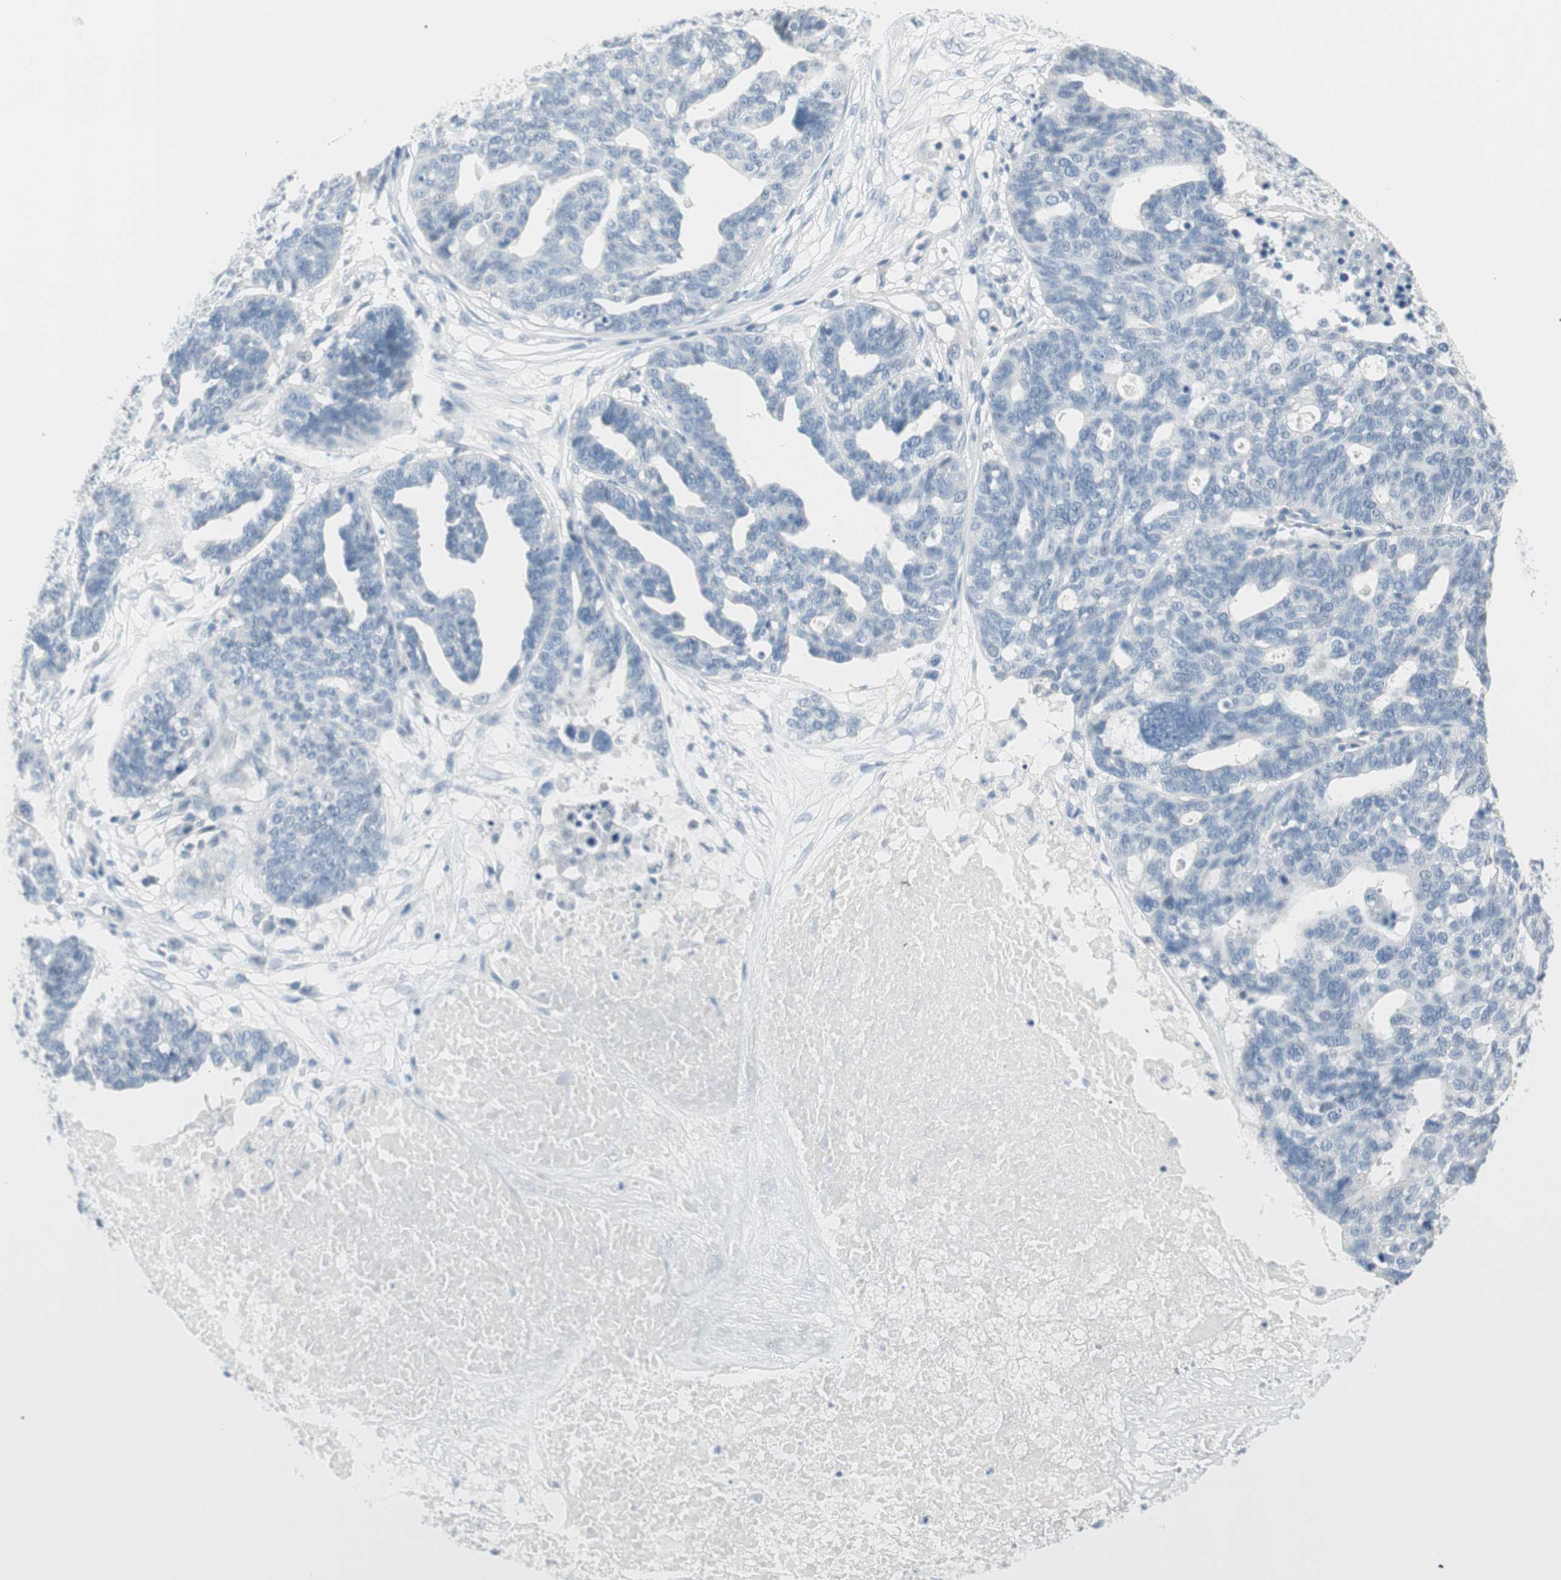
{"staining": {"intensity": "negative", "quantity": "none", "location": "none"}, "tissue": "ovarian cancer", "cell_type": "Tumor cells", "image_type": "cancer", "snomed": [{"axis": "morphology", "description": "Cystadenocarcinoma, serous, NOS"}, {"axis": "topography", "description": "Ovary"}], "caption": "Immunohistochemical staining of serous cystadenocarcinoma (ovarian) exhibits no significant expression in tumor cells.", "gene": "MLLT10", "patient": {"sex": "female", "age": 59}}